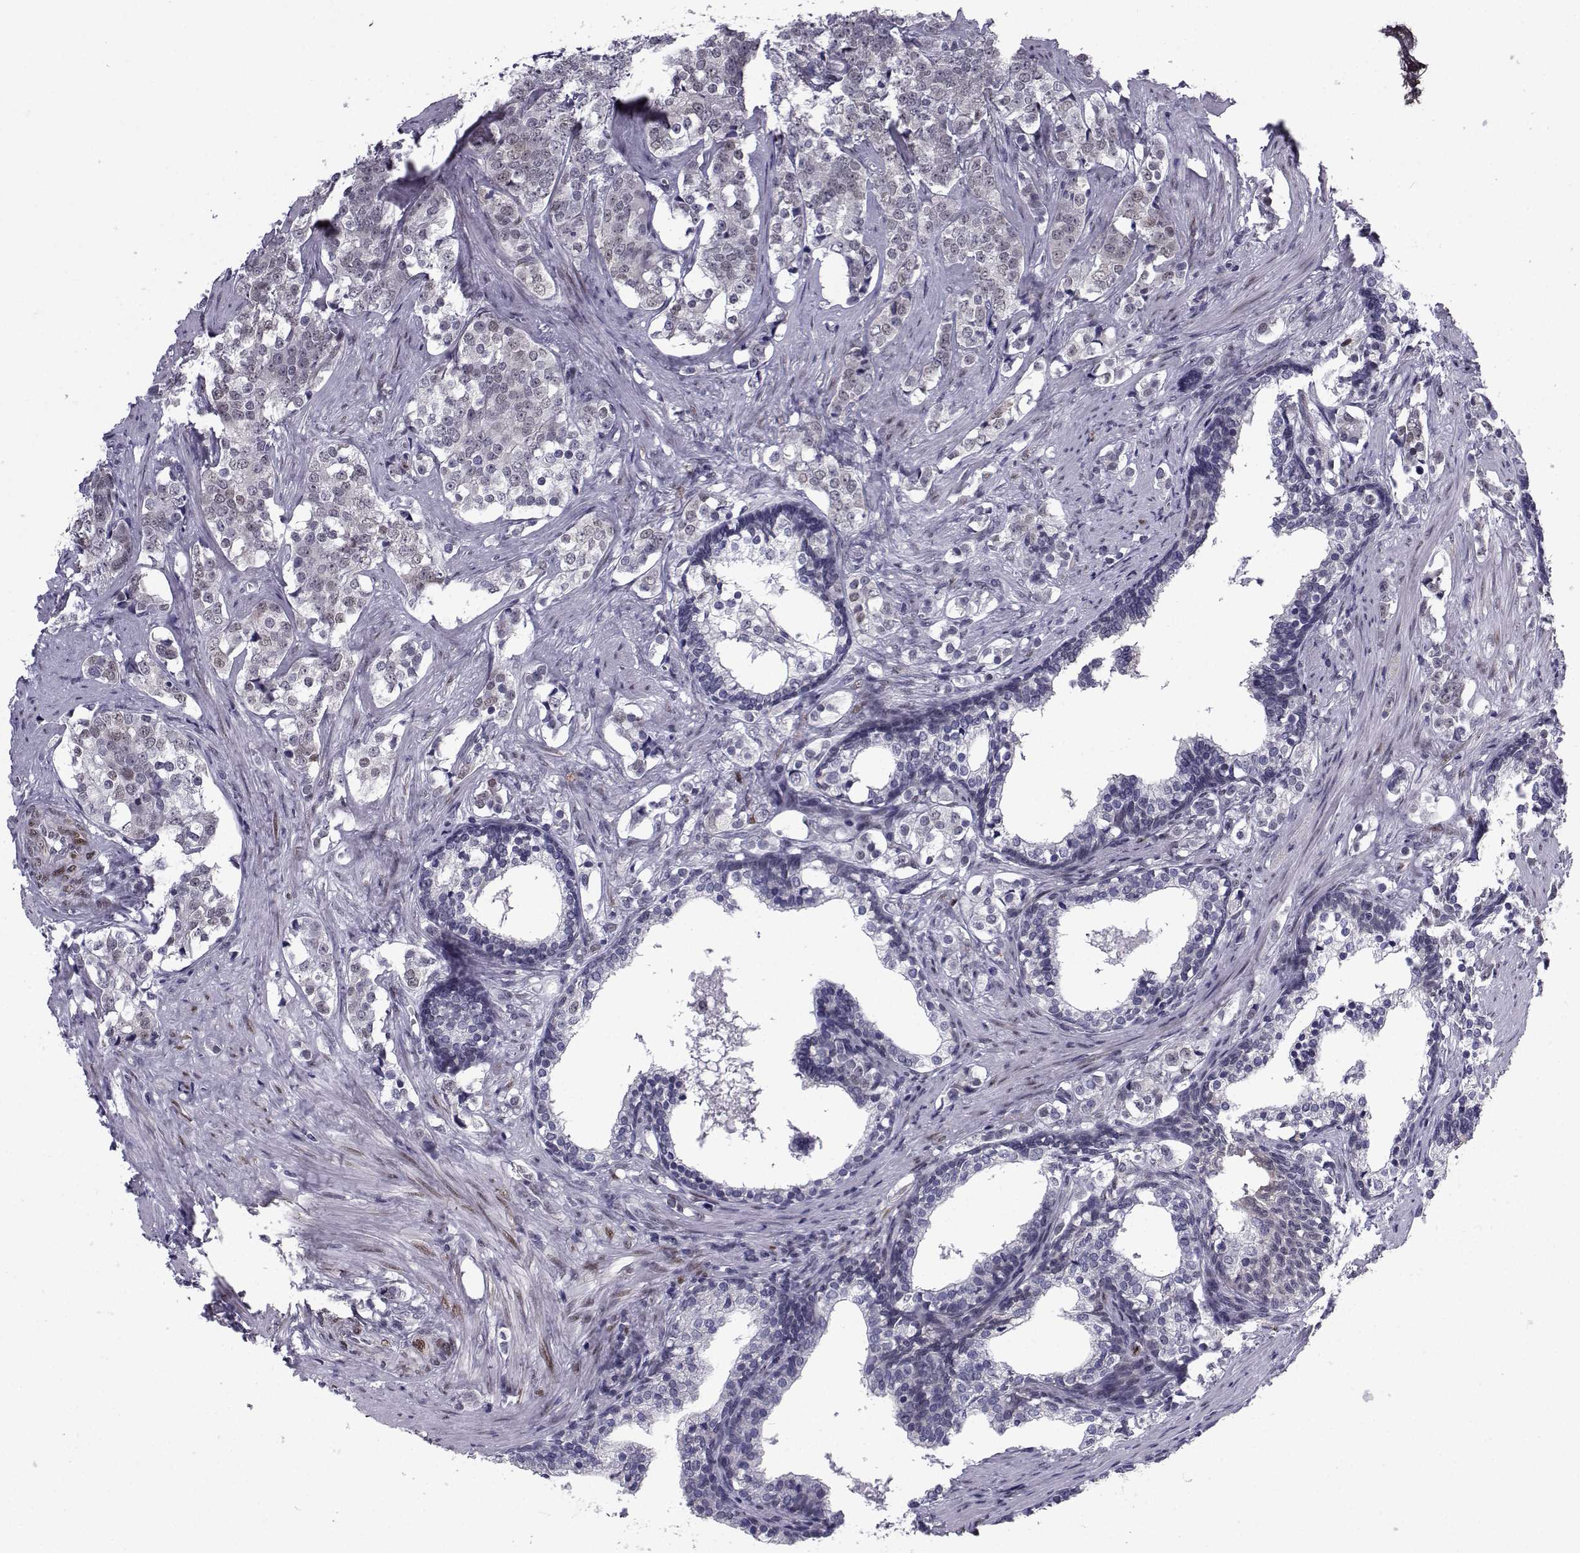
{"staining": {"intensity": "weak", "quantity": "<25%", "location": "nuclear"}, "tissue": "prostate cancer", "cell_type": "Tumor cells", "image_type": "cancer", "snomed": [{"axis": "morphology", "description": "Adenocarcinoma, NOS"}, {"axis": "topography", "description": "Prostate and seminal vesicle, NOS"}], "caption": "The micrograph exhibits no staining of tumor cells in prostate cancer.", "gene": "RBM24", "patient": {"sex": "male", "age": 63}}